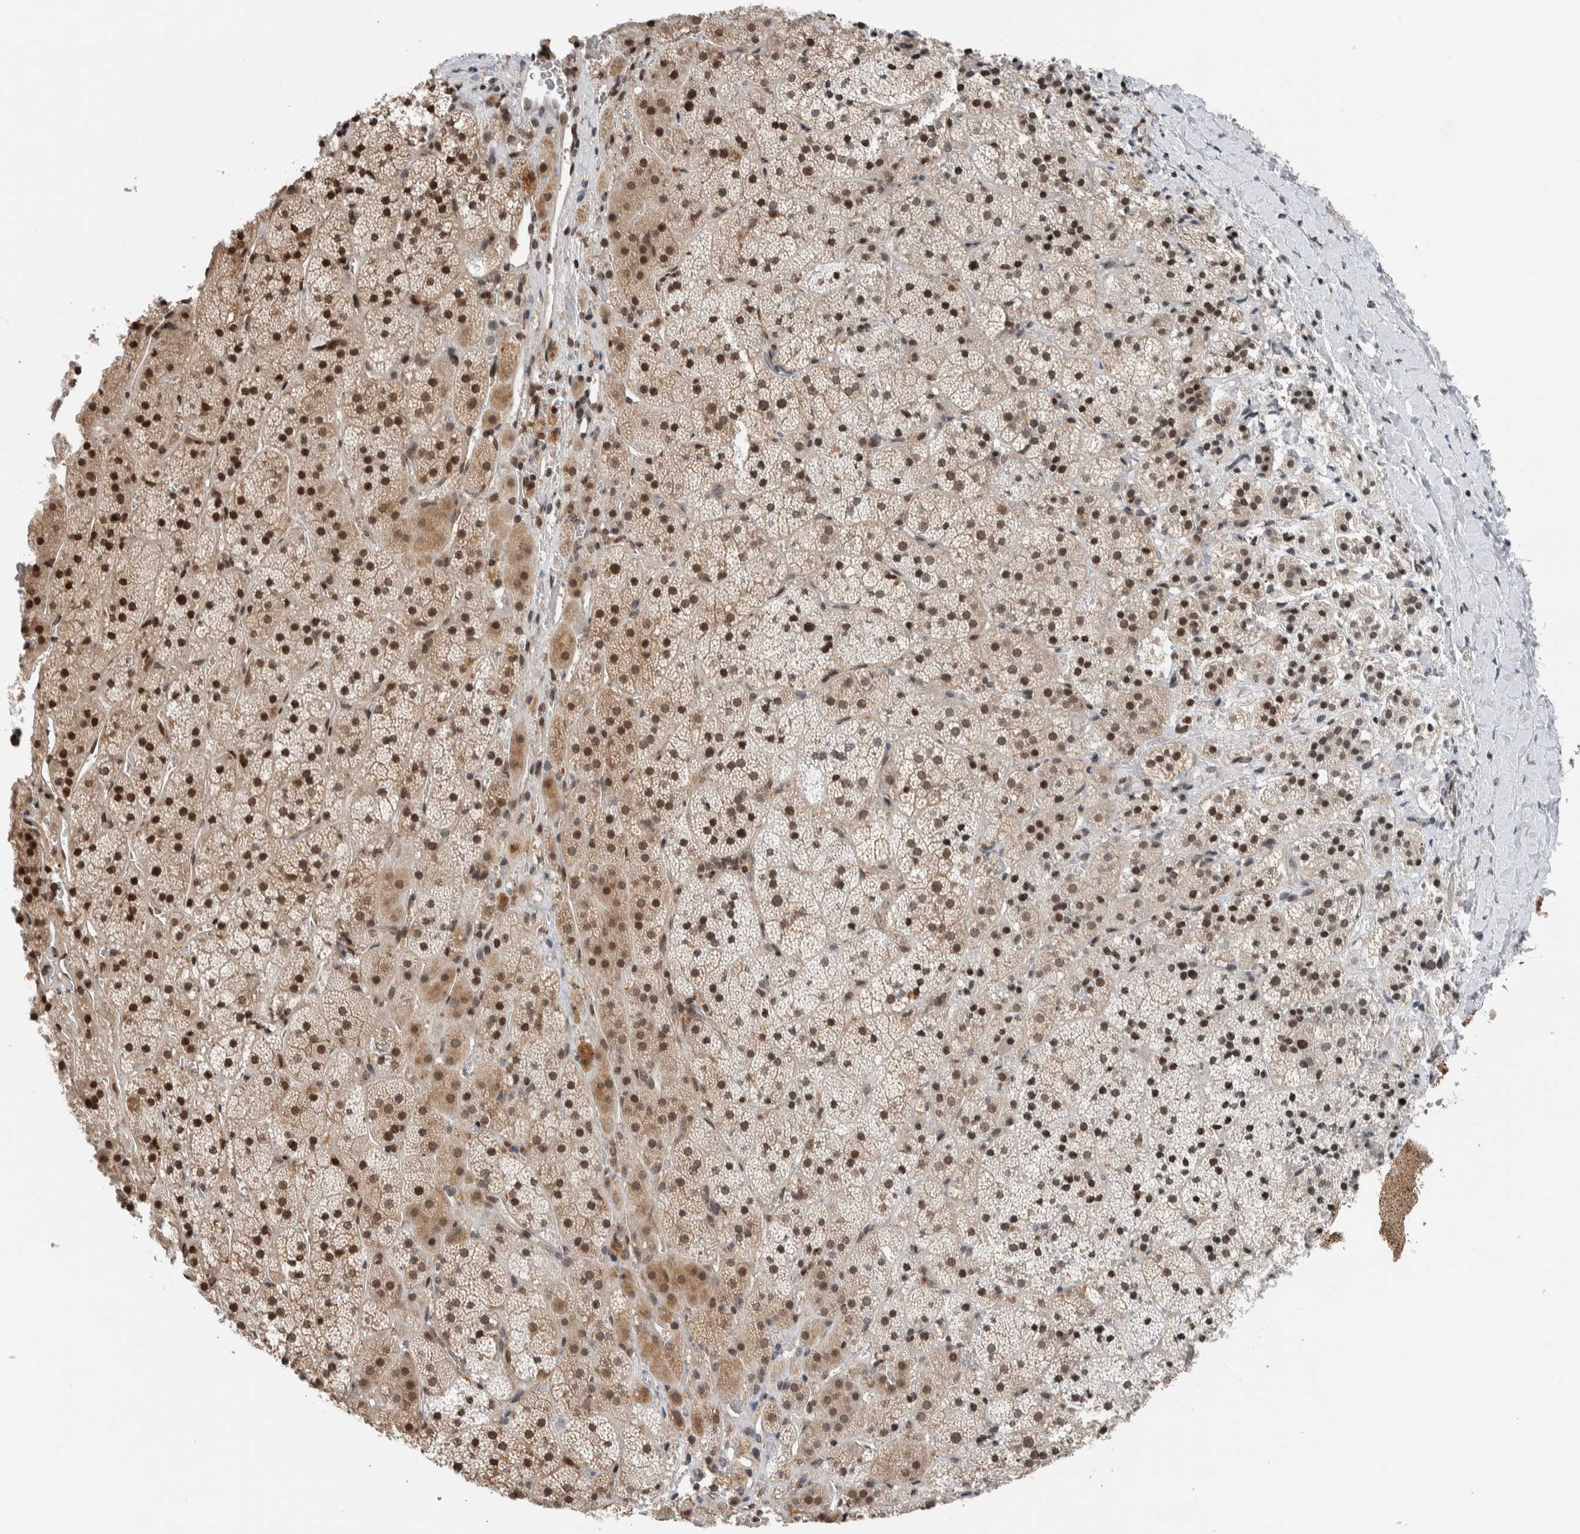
{"staining": {"intensity": "strong", "quantity": ">75%", "location": "cytoplasmic/membranous,nuclear"}, "tissue": "adrenal gland", "cell_type": "Glandular cells", "image_type": "normal", "snomed": [{"axis": "morphology", "description": "Normal tissue, NOS"}, {"axis": "topography", "description": "Adrenal gland"}], "caption": "IHC of benign human adrenal gland shows high levels of strong cytoplasmic/membranous,nuclear staining in about >75% of glandular cells.", "gene": "NPLOC4", "patient": {"sex": "female", "age": 44}}